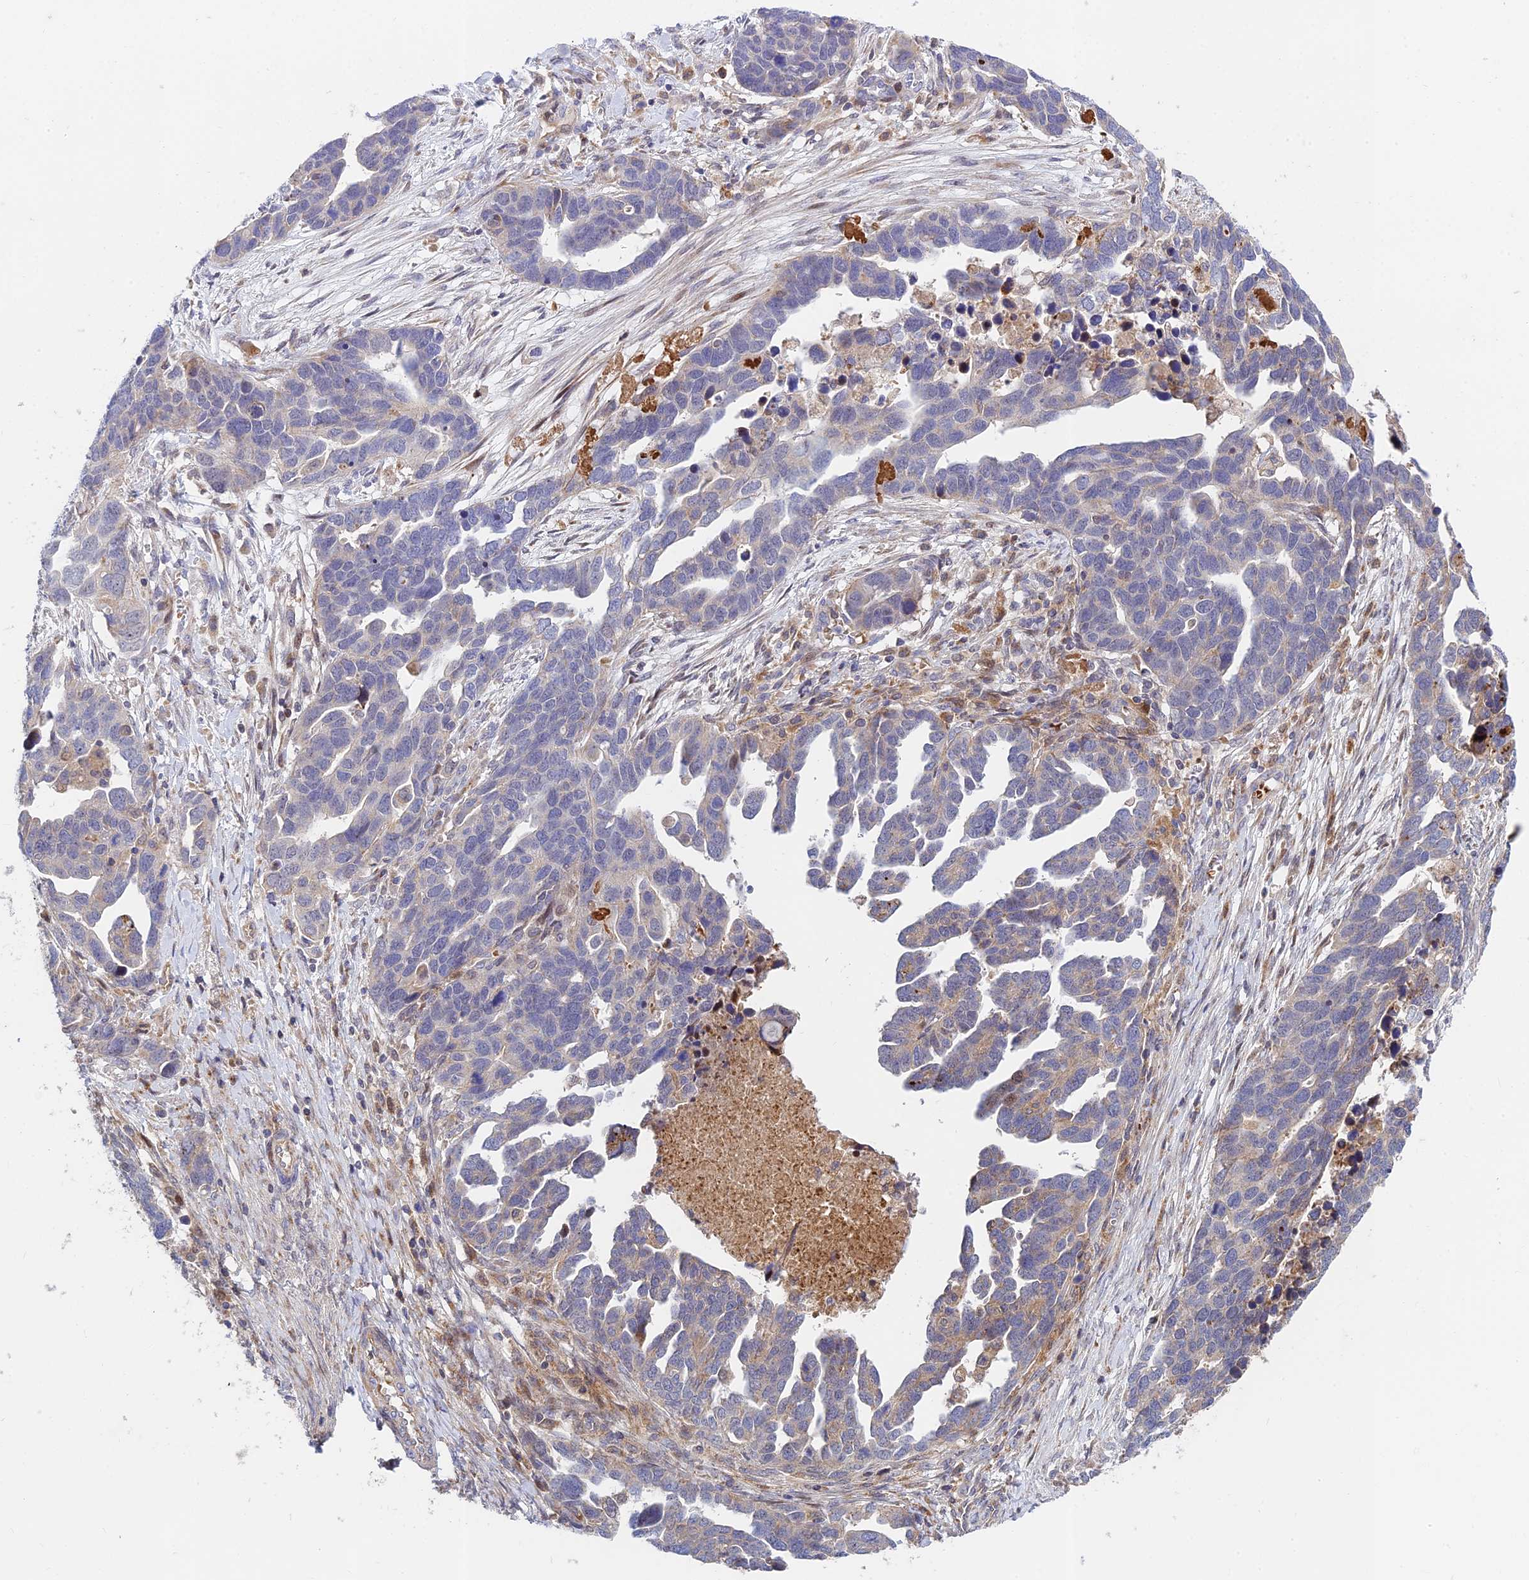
{"staining": {"intensity": "negative", "quantity": "none", "location": "none"}, "tissue": "ovarian cancer", "cell_type": "Tumor cells", "image_type": "cancer", "snomed": [{"axis": "morphology", "description": "Cystadenocarcinoma, serous, NOS"}, {"axis": "topography", "description": "Ovary"}], "caption": "Immunohistochemical staining of human ovarian cancer exhibits no significant staining in tumor cells.", "gene": "FUOM", "patient": {"sex": "female", "age": 54}}